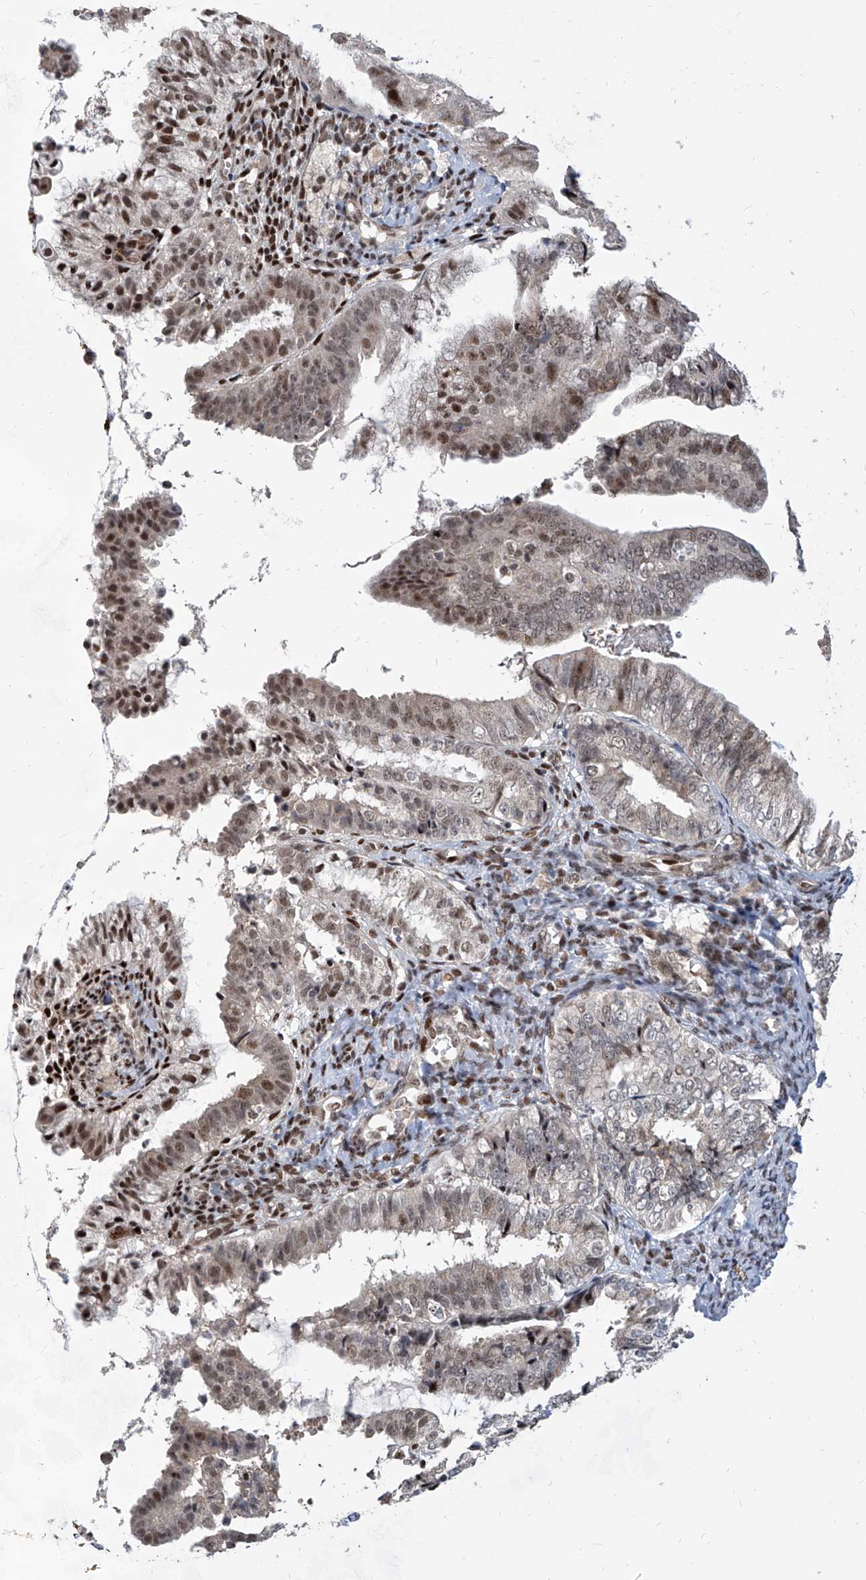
{"staining": {"intensity": "moderate", "quantity": "25%-75%", "location": "nuclear"}, "tissue": "endometrial cancer", "cell_type": "Tumor cells", "image_type": "cancer", "snomed": [{"axis": "morphology", "description": "Adenocarcinoma, NOS"}, {"axis": "topography", "description": "Endometrium"}], "caption": "Moderate nuclear positivity for a protein is present in approximately 25%-75% of tumor cells of endometrial cancer (adenocarcinoma) using immunohistochemistry.", "gene": "IRF2", "patient": {"sex": "female", "age": 63}}